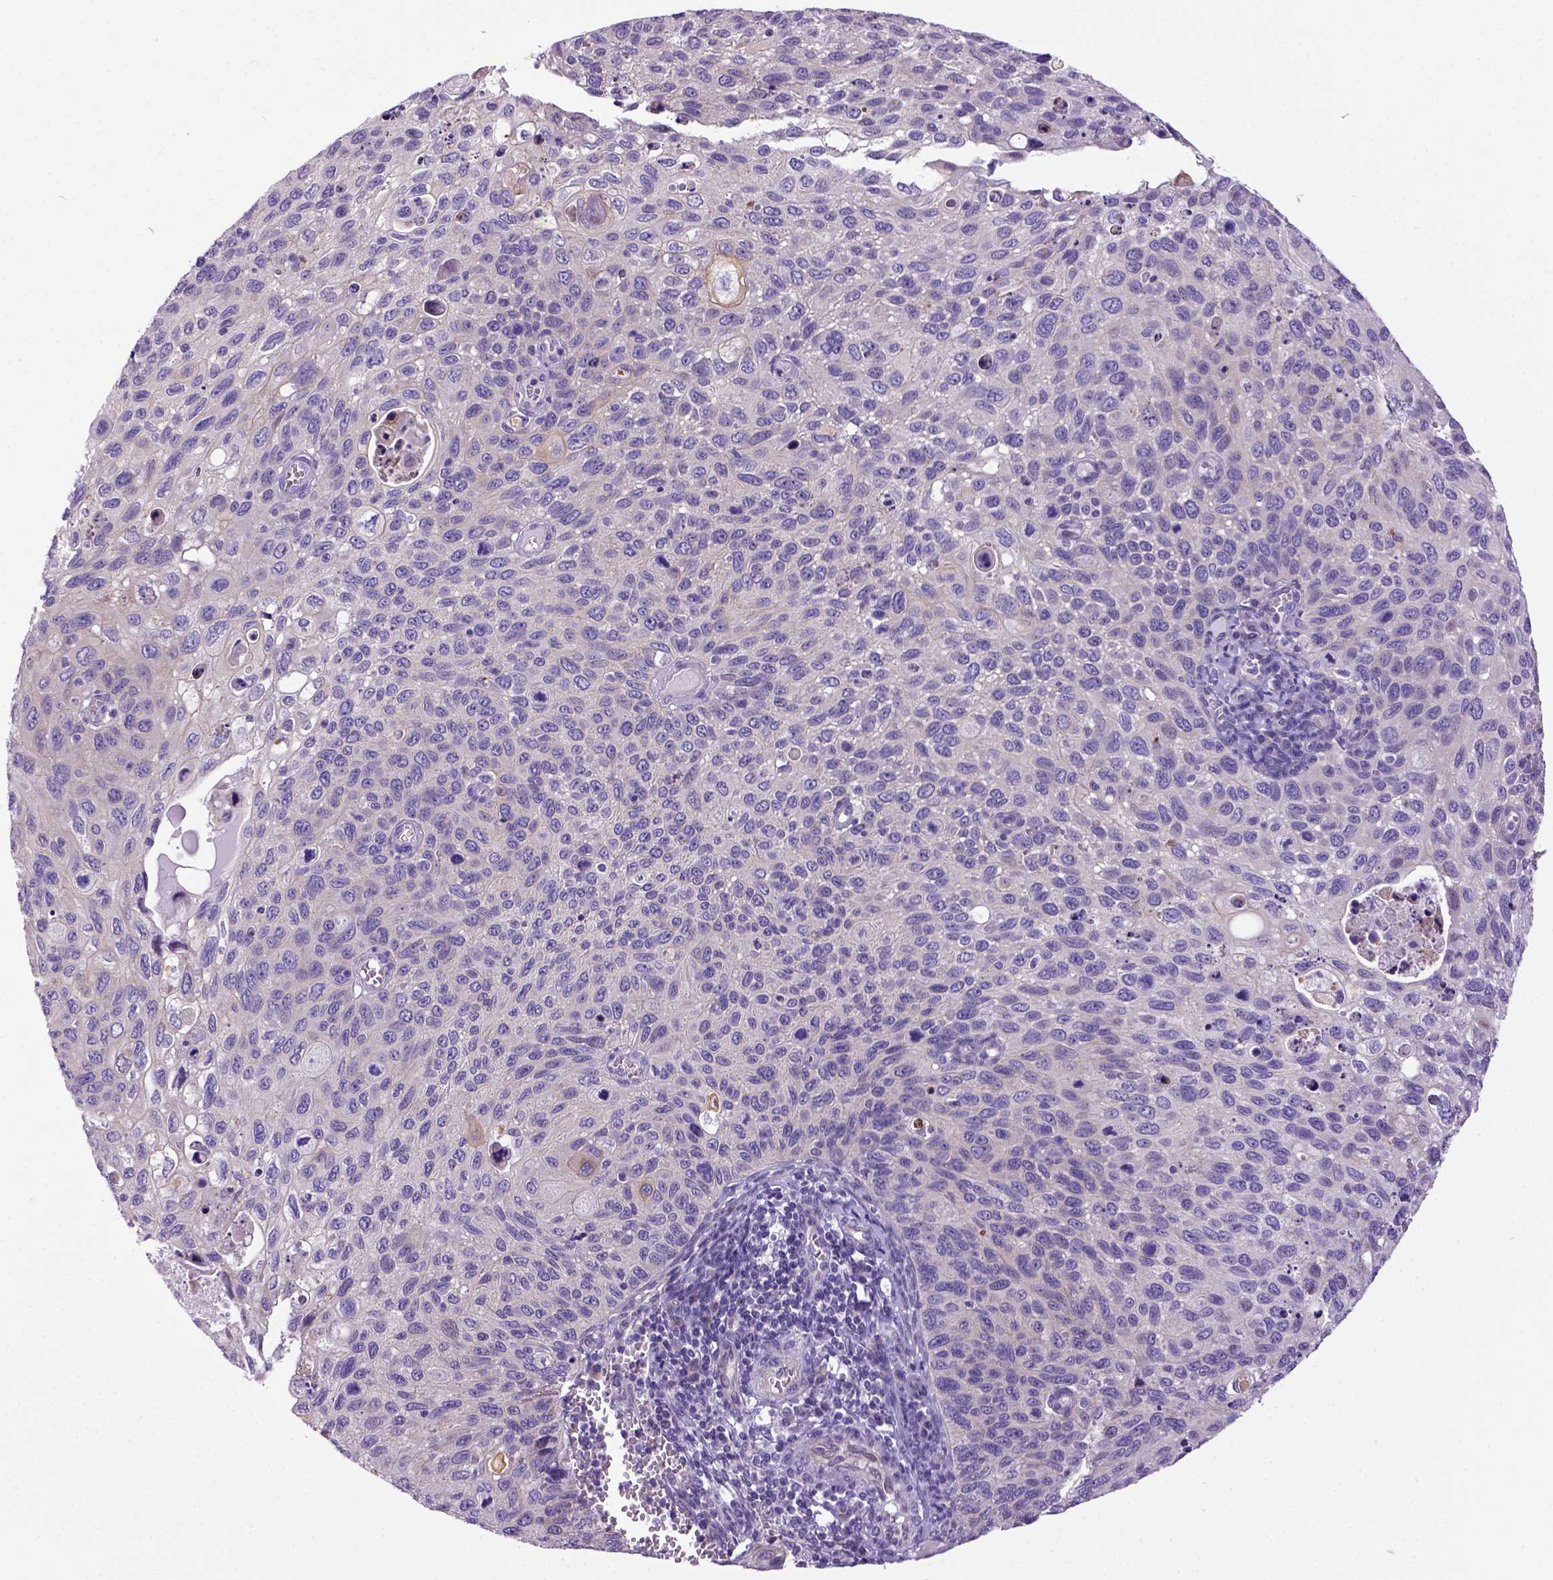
{"staining": {"intensity": "negative", "quantity": "none", "location": "none"}, "tissue": "cervical cancer", "cell_type": "Tumor cells", "image_type": "cancer", "snomed": [{"axis": "morphology", "description": "Squamous cell carcinoma, NOS"}, {"axis": "topography", "description": "Cervix"}], "caption": "Cervical cancer was stained to show a protein in brown. There is no significant expression in tumor cells.", "gene": "NEK5", "patient": {"sex": "female", "age": 70}}